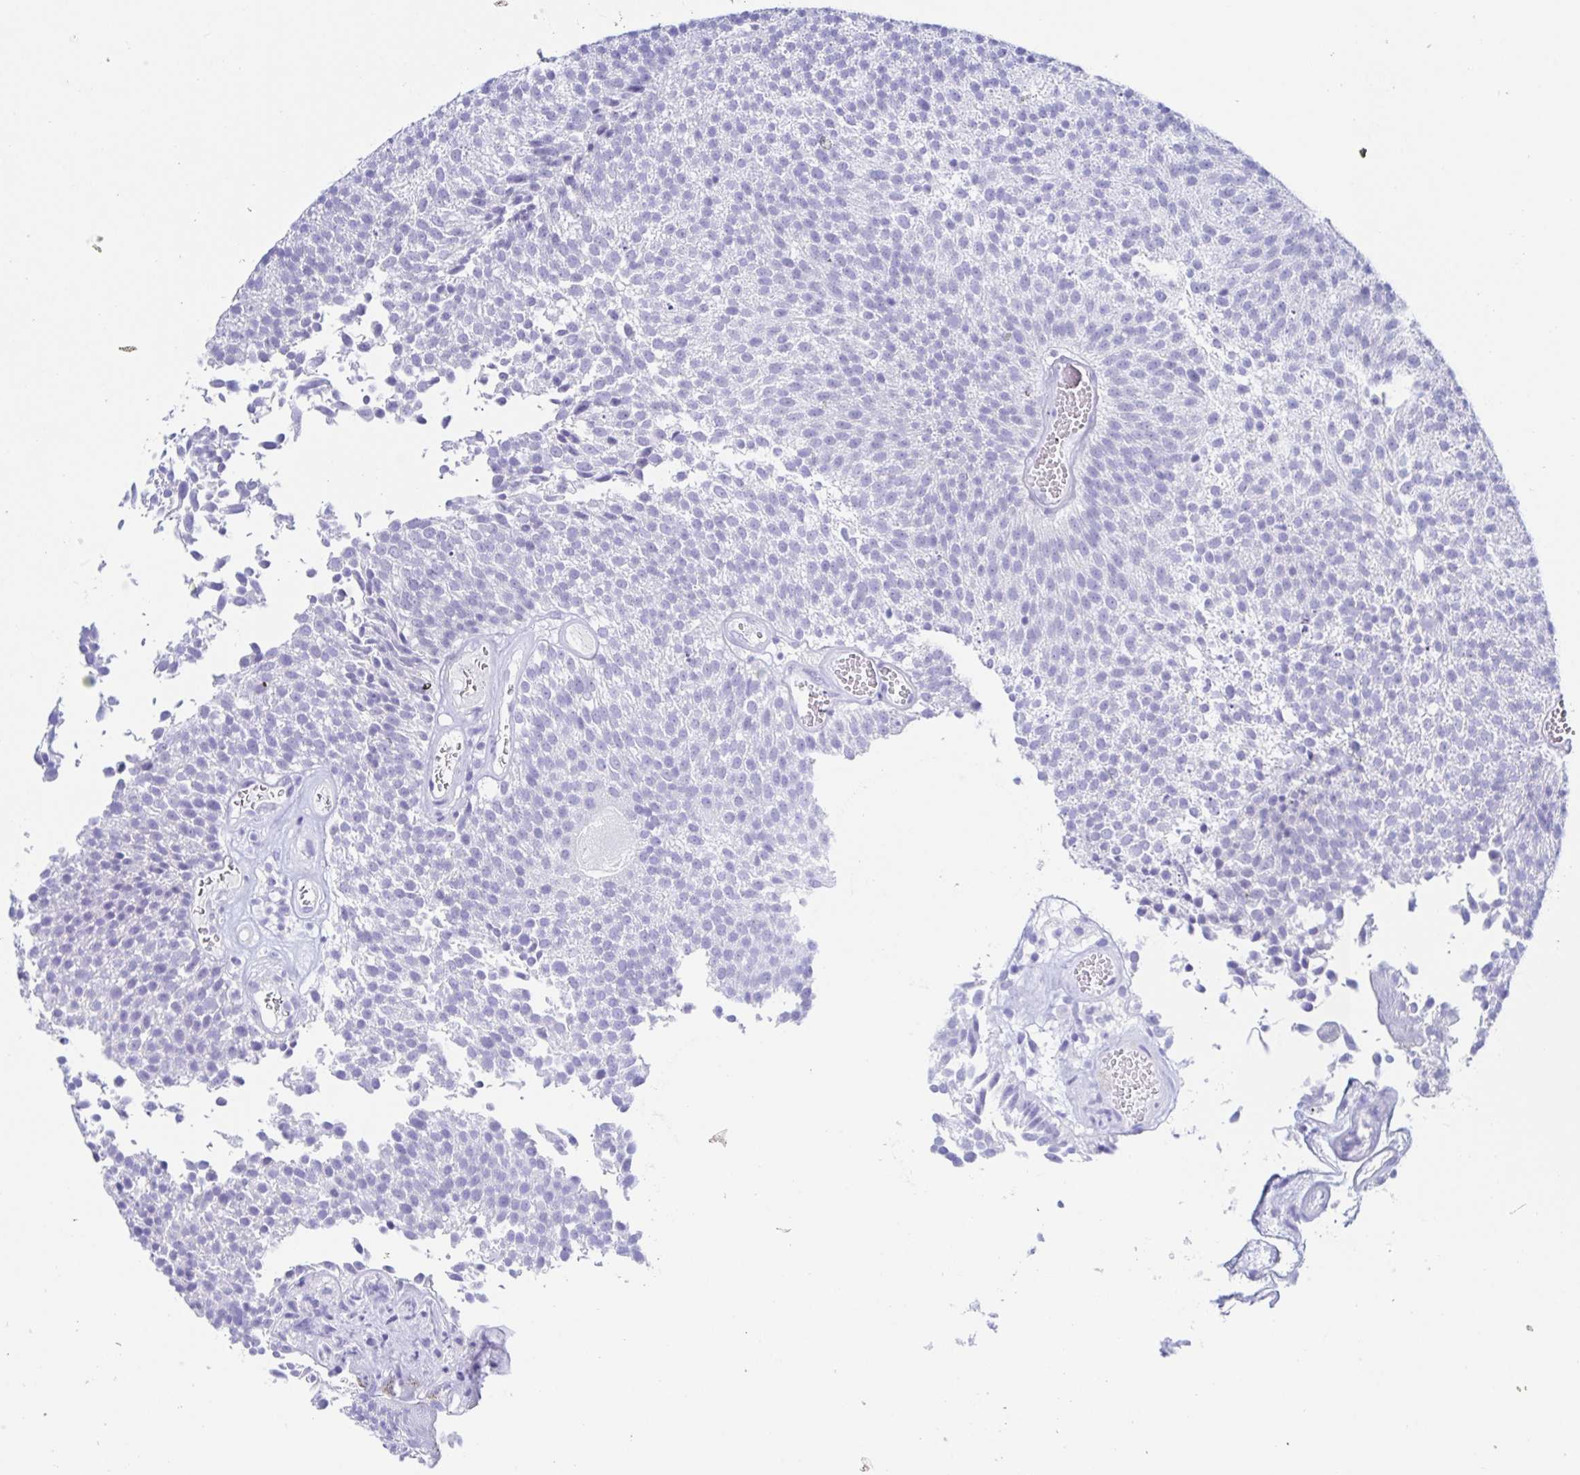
{"staining": {"intensity": "negative", "quantity": "none", "location": "none"}, "tissue": "urothelial cancer", "cell_type": "Tumor cells", "image_type": "cancer", "snomed": [{"axis": "morphology", "description": "Urothelial carcinoma, Low grade"}, {"axis": "topography", "description": "Urinary bladder"}], "caption": "A high-resolution image shows immunohistochemistry (IHC) staining of urothelial cancer, which exhibits no significant staining in tumor cells.", "gene": "KCNH6", "patient": {"sex": "female", "age": 79}}